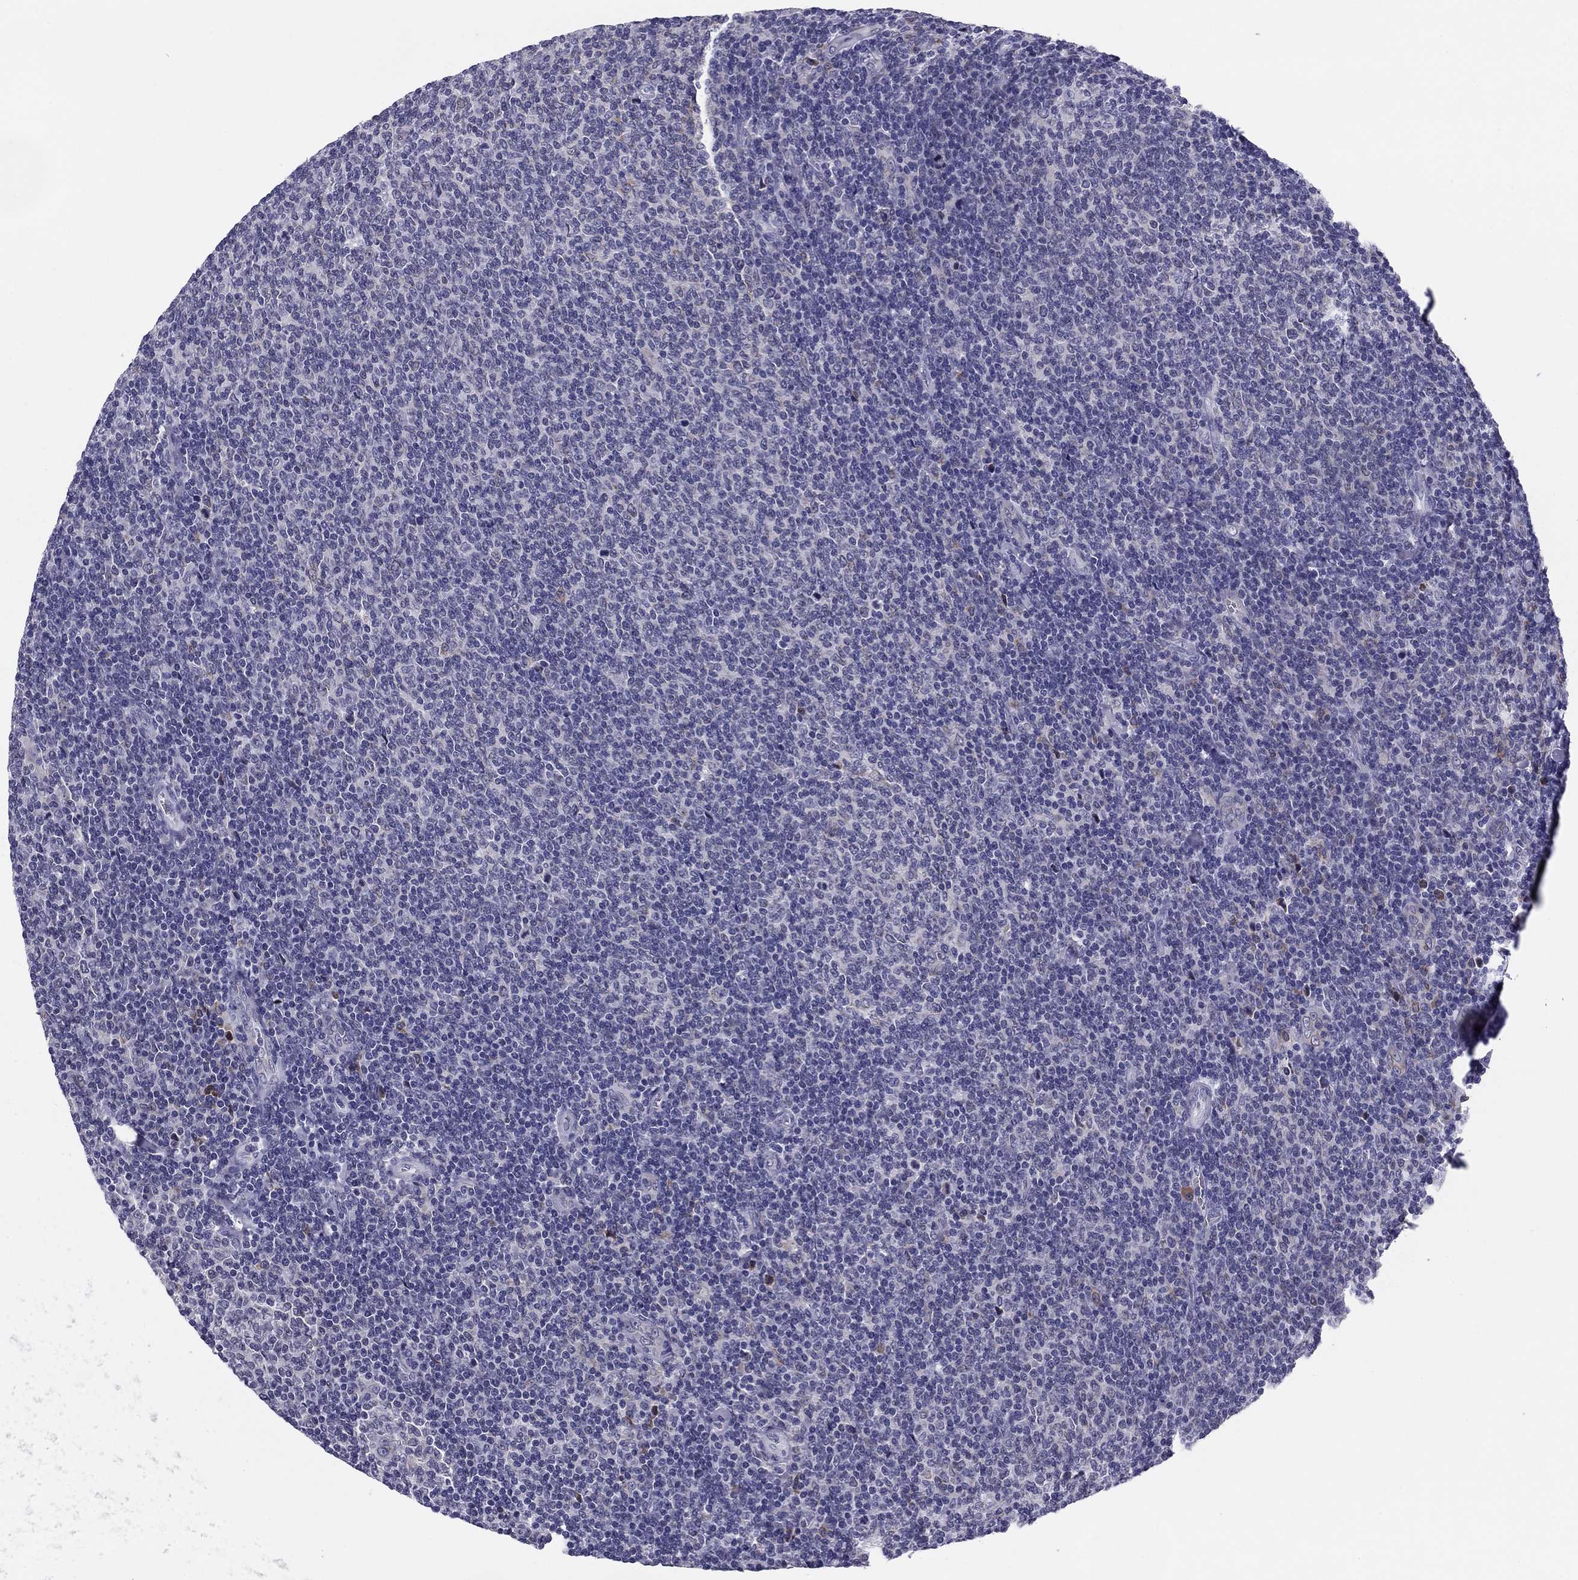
{"staining": {"intensity": "negative", "quantity": "none", "location": "none"}, "tissue": "lymphoma", "cell_type": "Tumor cells", "image_type": "cancer", "snomed": [{"axis": "morphology", "description": "Malignant lymphoma, non-Hodgkin's type, Low grade"}, {"axis": "topography", "description": "Lymph node"}], "caption": "This histopathology image is of malignant lymphoma, non-Hodgkin's type (low-grade) stained with IHC to label a protein in brown with the nuclei are counter-stained blue. There is no positivity in tumor cells. Brightfield microscopy of immunohistochemistry stained with DAB (brown) and hematoxylin (blue), captured at high magnification.", "gene": "TMED3", "patient": {"sex": "male", "age": 52}}